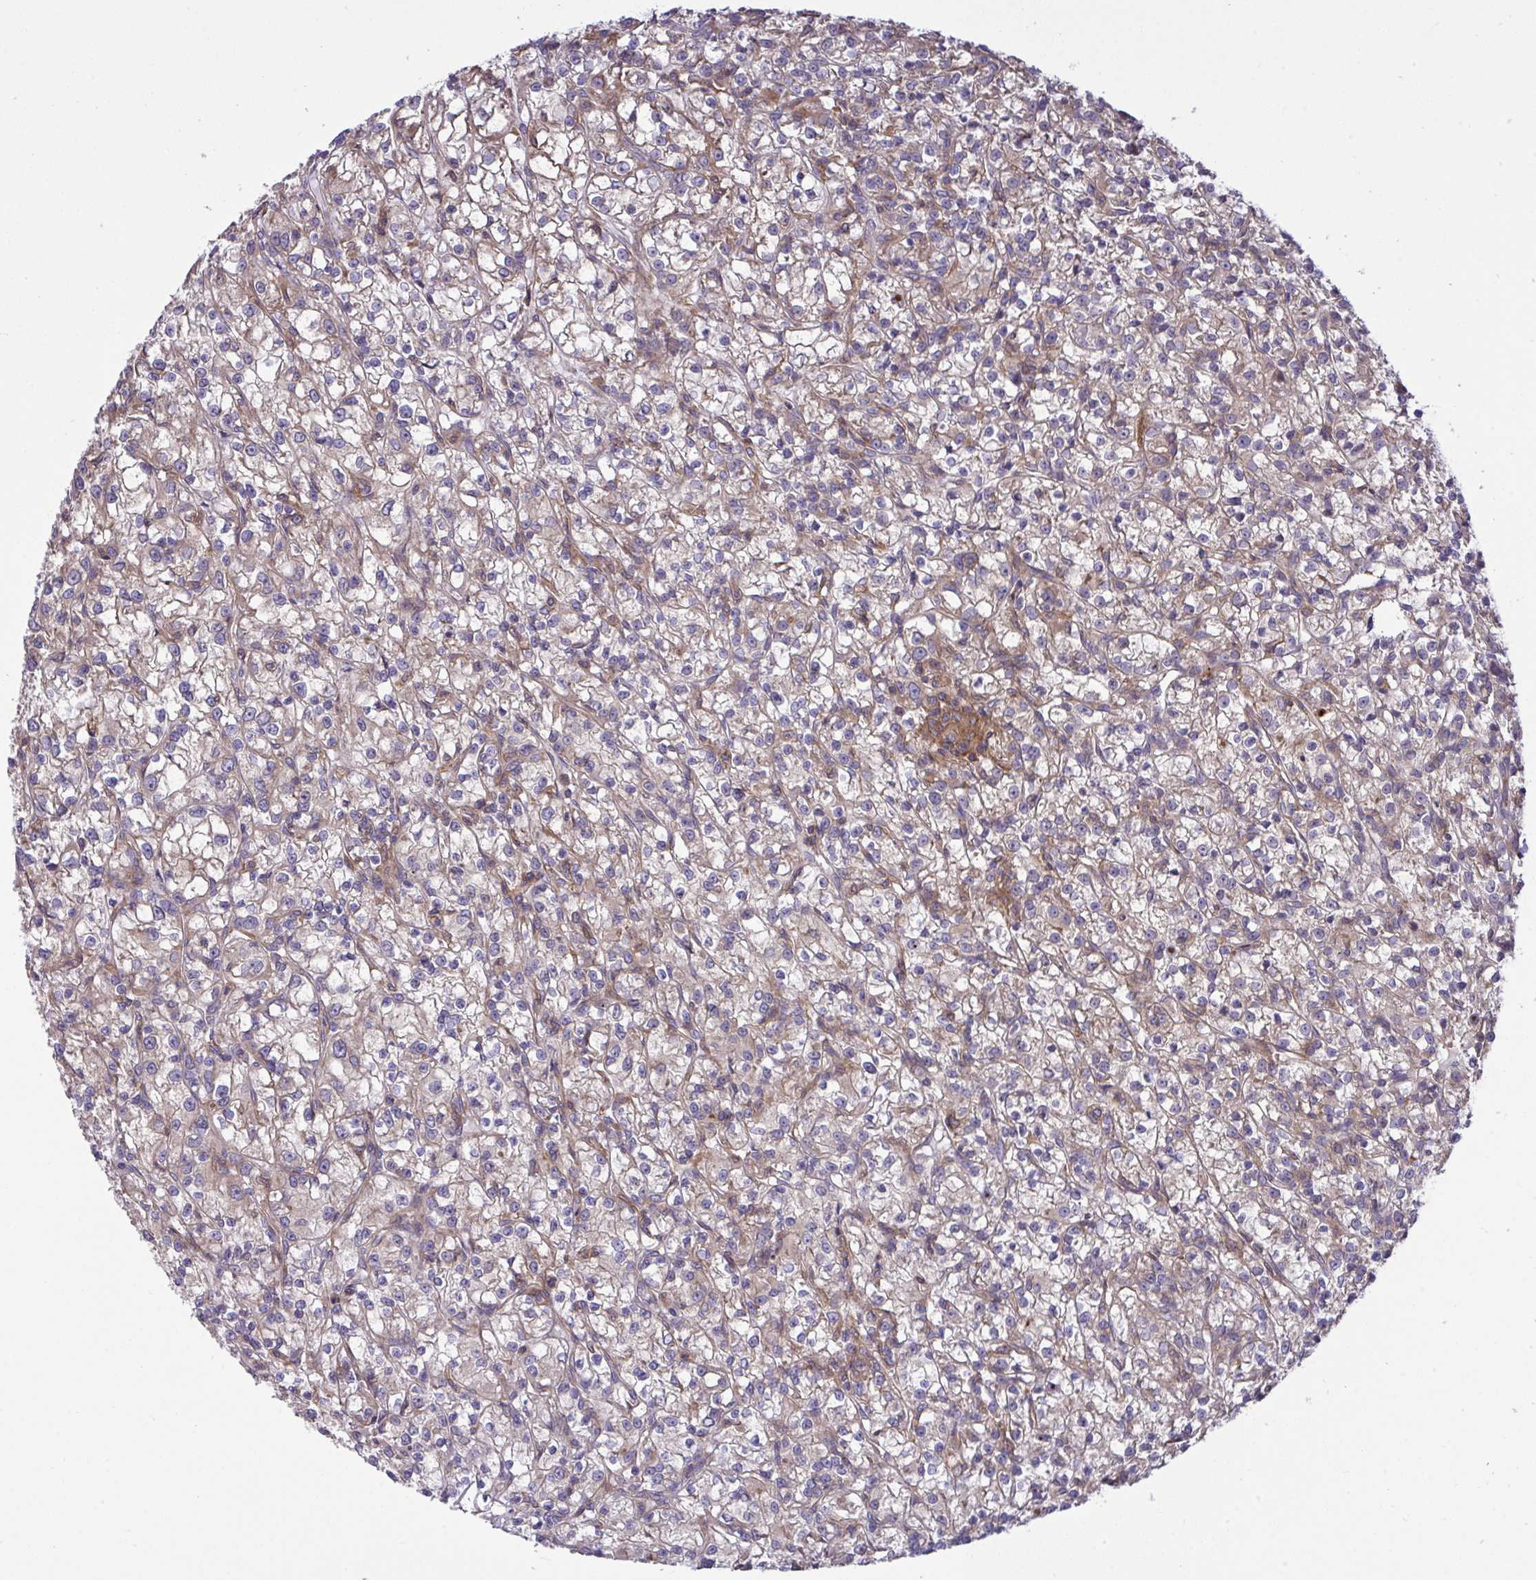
{"staining": {"intensity": "weak", "quantity": "<25%", "location": "cytoplasmic/membranous"}, "tissue": "renal cancer", "cell_type": "Tumor cells", "image_type": "cancer", "snomed": [{"axis": "morphology", "description": "Adenocarcinoma, NOS"}, {"axis": "topography", "description": "Kidney"}], "caption": "An immunohistochemistry photomicrograph of renal cancer (adenocarcinoma) is shown. There is no staining in tumor cells of renal cancer (adenocarcinoma). (Brightfield microscopy of DAB (3,3'-diaminobenzidine) IHC at high magnification).", "gene": "GRB14", "patient": {"sex": "female", "age": 59}}